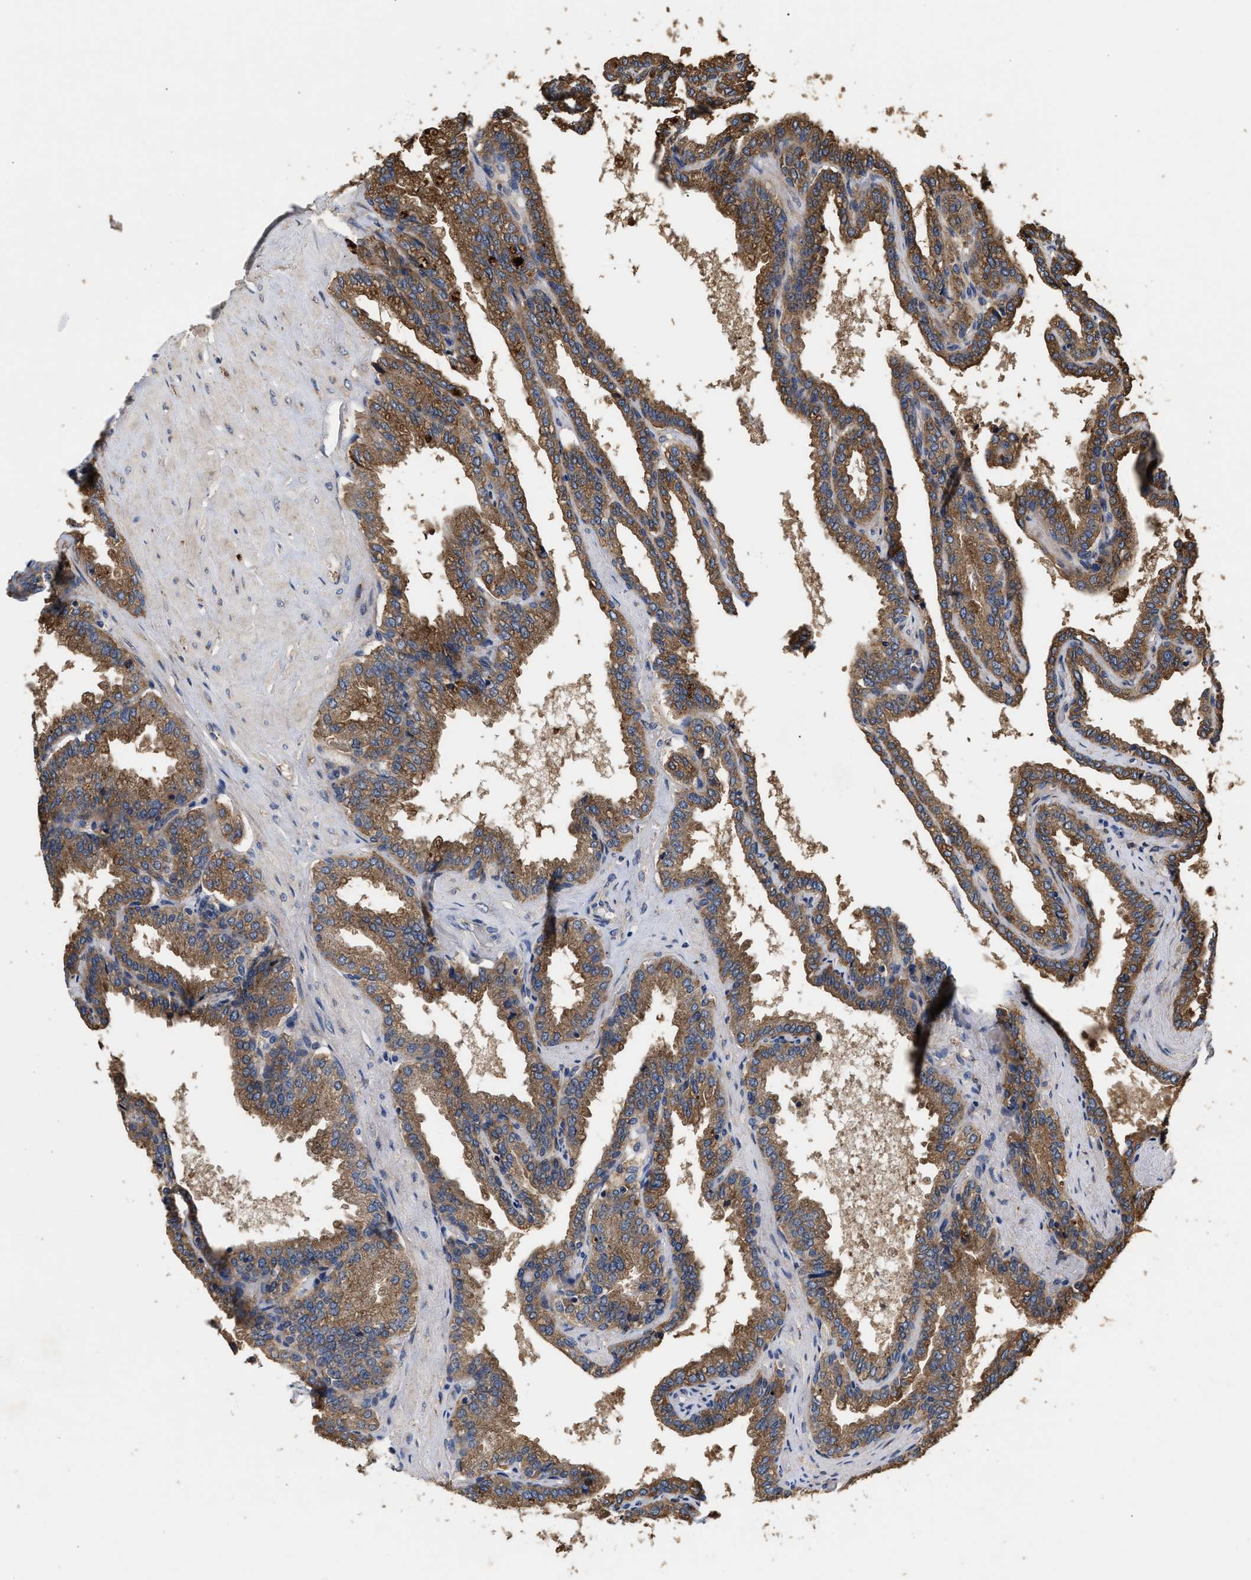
{"staining": {"intensity": "moderate", "quantity": ">75%", "location": "cytoplasmic/membranous"}, "tissue": "seminal vesicle", "cell_type": "Glandular cells", "image_type": "normal", "snomed": [{"axis": "morphology", "description": "Normal tissue, NOS"}, {"axis": "topography", "description": "Seminal veicle"}], "caption": "A high-resolution micrograph shows immunohistochemistry (IHC) staining of normal seminal vesicle, which demonstrates moderate cytoplasmic/membranous staining in about >75% of glandular cells.", "gene": "KLB", "patient": {"sex": "male", "age": 46}}